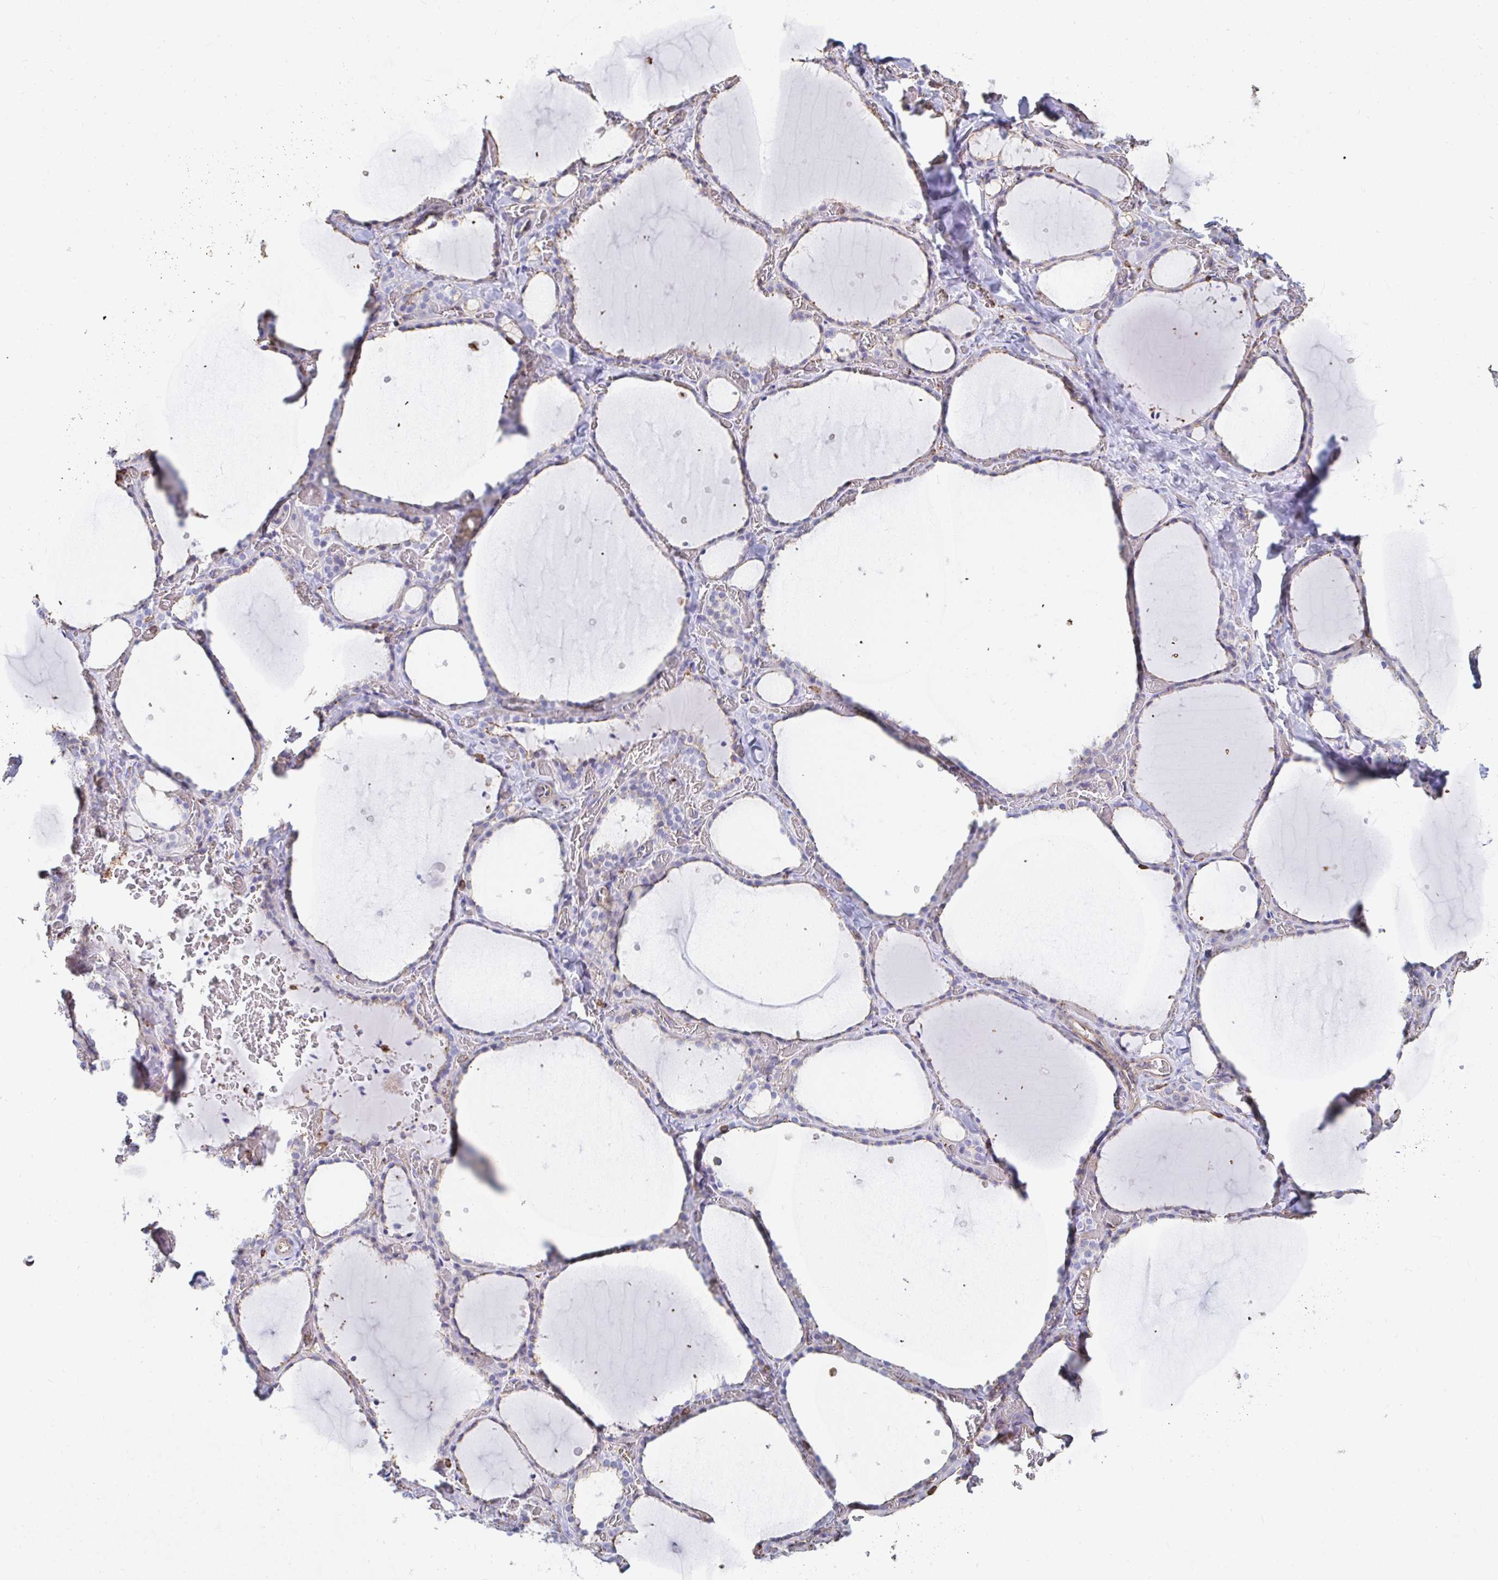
{"staining": {"intensity": "negative", "quantity": "none", "location": "none"}, "tissue": "thyroid gland", "cell_type": "Glandular cells", "image_type": "normal", "snomed": [{"axis": "morphology", "description": "Normal tissue, NOS"}, {"axis": "topography", "description": "Thyroid gland"}], "caption": "High magnification brightfield microscopy of benign thyroid gland stained with DAB (3,3'-diaminobenzidine) (brown) and counterstained with hematoxylin (blue): glandular cells show no significant expression. The staining is performed using DAB brown chromogen with nuclei counter-stained in using hematoxylin.", "gene": "PTPN14", "patient": {"sex": "female", "age": 36}}